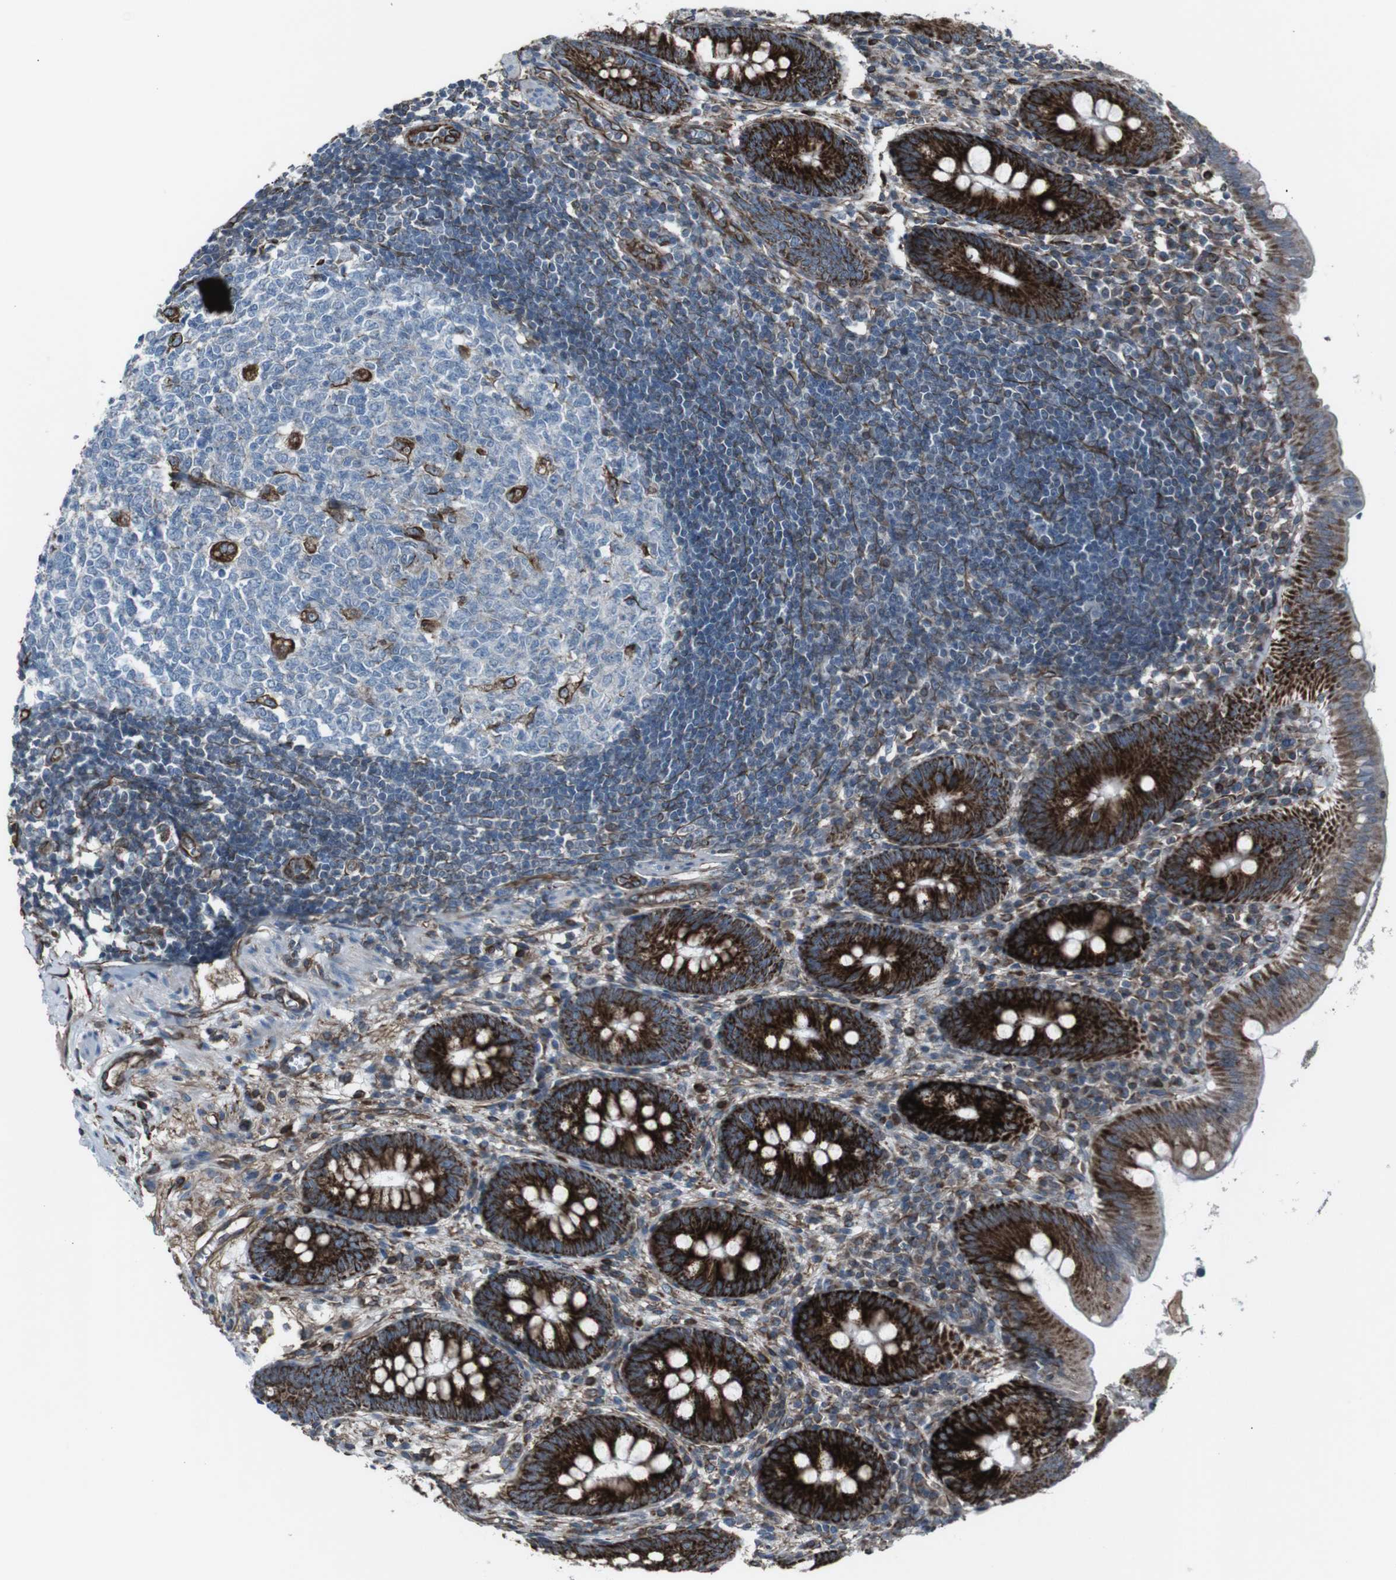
{"staining": {"intensity": "strong", "quantity": ">75%", "location": "cytoplasmic/membranous"}, "tissue": "appendix", "cell_type": "Glandular cells", "image_type": "normal", "snomed": [{"axis": "morphology", "description": "Normal tissue, NOS"}, {"axis": "topography", "description": "Appendix"}], "caption": "IHC (DAB) staining of benign appendix shows strong cytoplasmic/membranous protein staining in approximately >75% of glandular cells. The staining was performed using DAB (3,3'-diaminobenzidine), with brown indicating positive protein expression. Nuclei are stained blue with hematoxylin.", "gene": "TMEM141", "patient": {"sex": "male", "age": 56}}